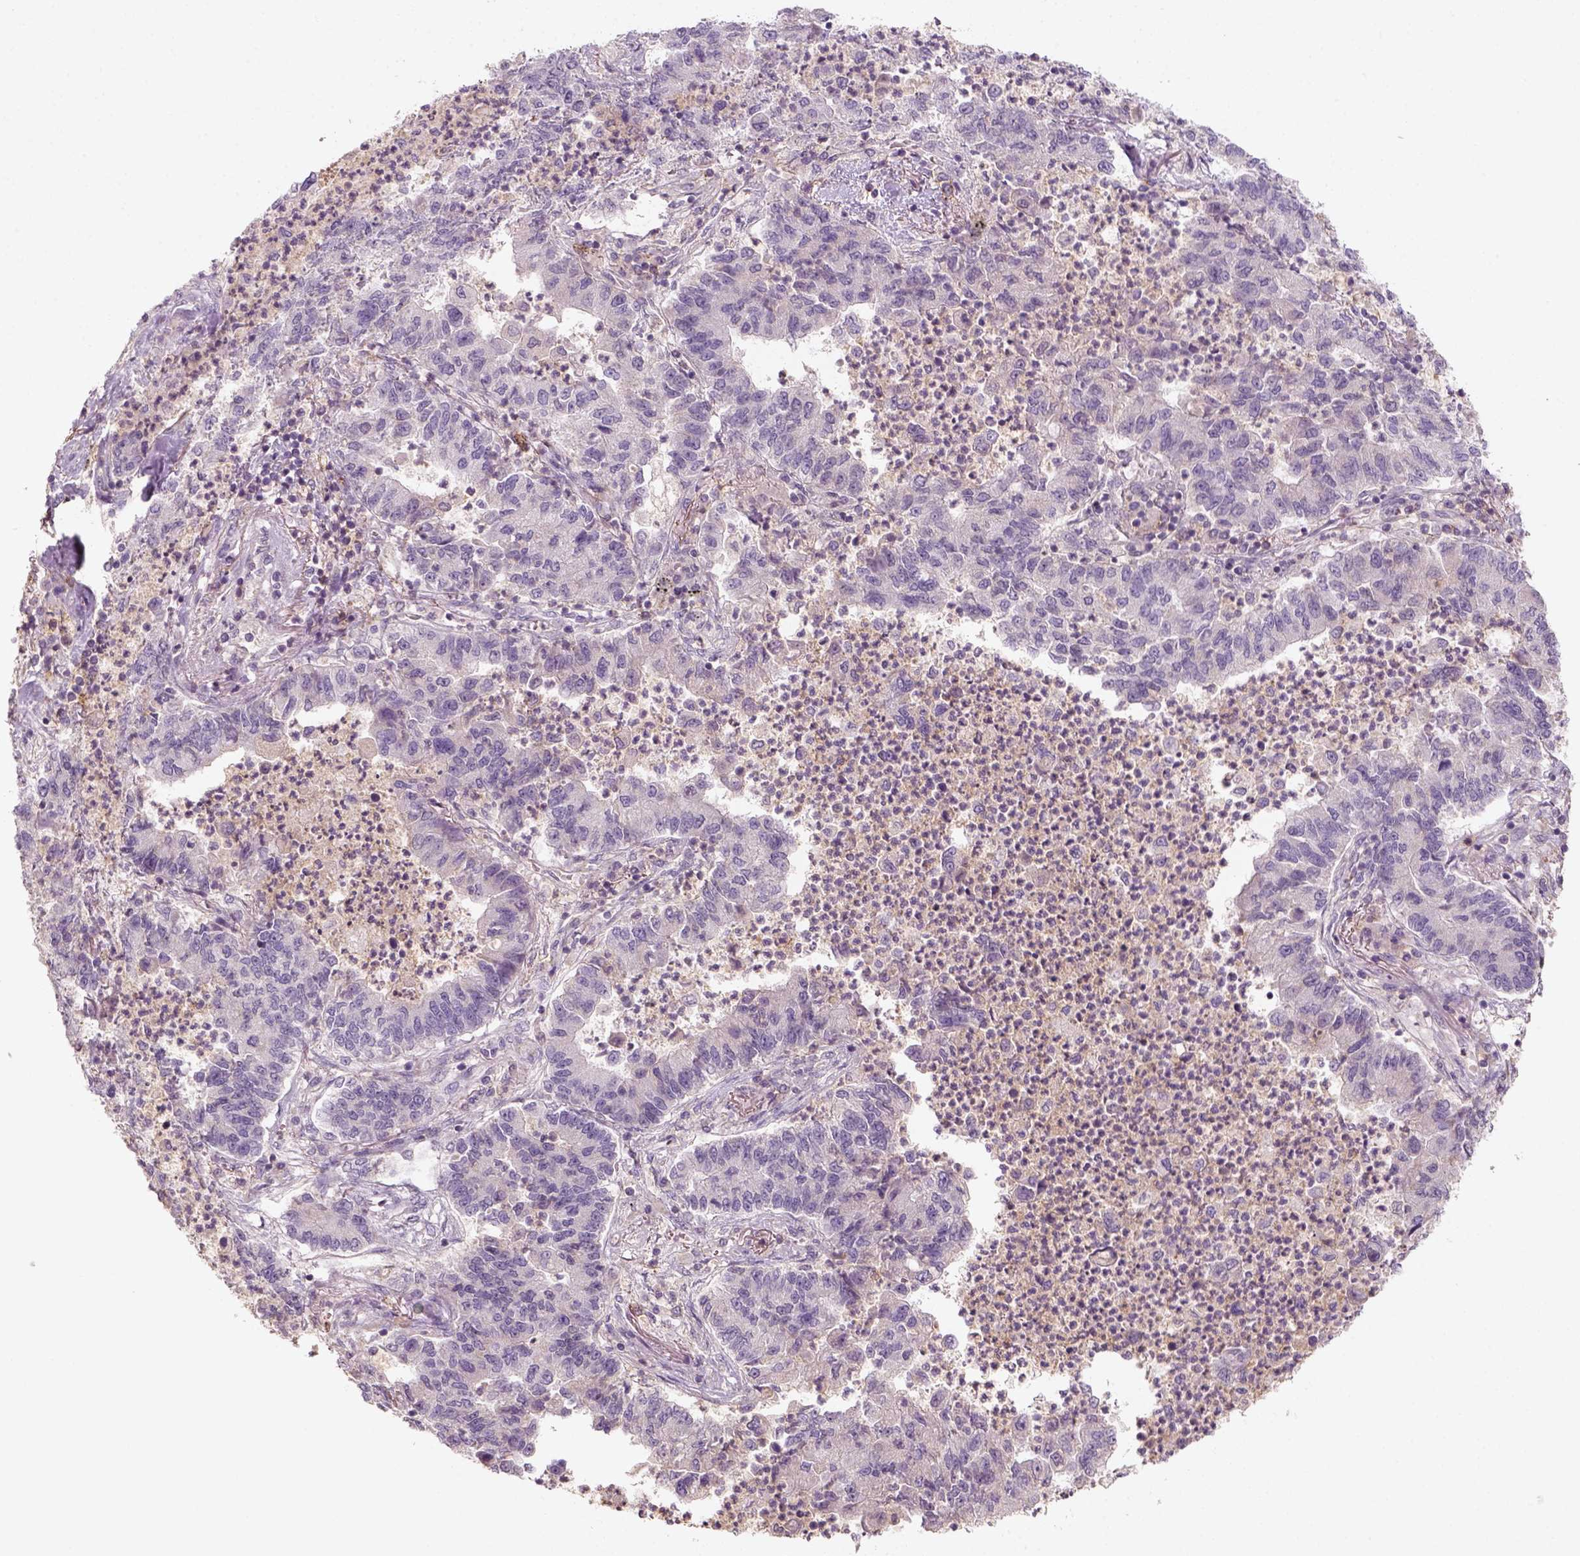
{"staining": {"intensity": "negative", "quantity": "none", "location": "none"}, "tissue": "lung cancer", "cell_type": "Tumor cells", "image_type": "cancer", "snomed": [{"axis": "morphology", "description": "Adenocarcinoma, NOS"}, {"axis": "topography", "description": "Lung"}], "caption": "Lung adenocarcinoma was stained to show a protein in brown. There is no significant staining in tumor cells.", "gene": "AQP9", "patient": {"sex": "female", "age": 57}}